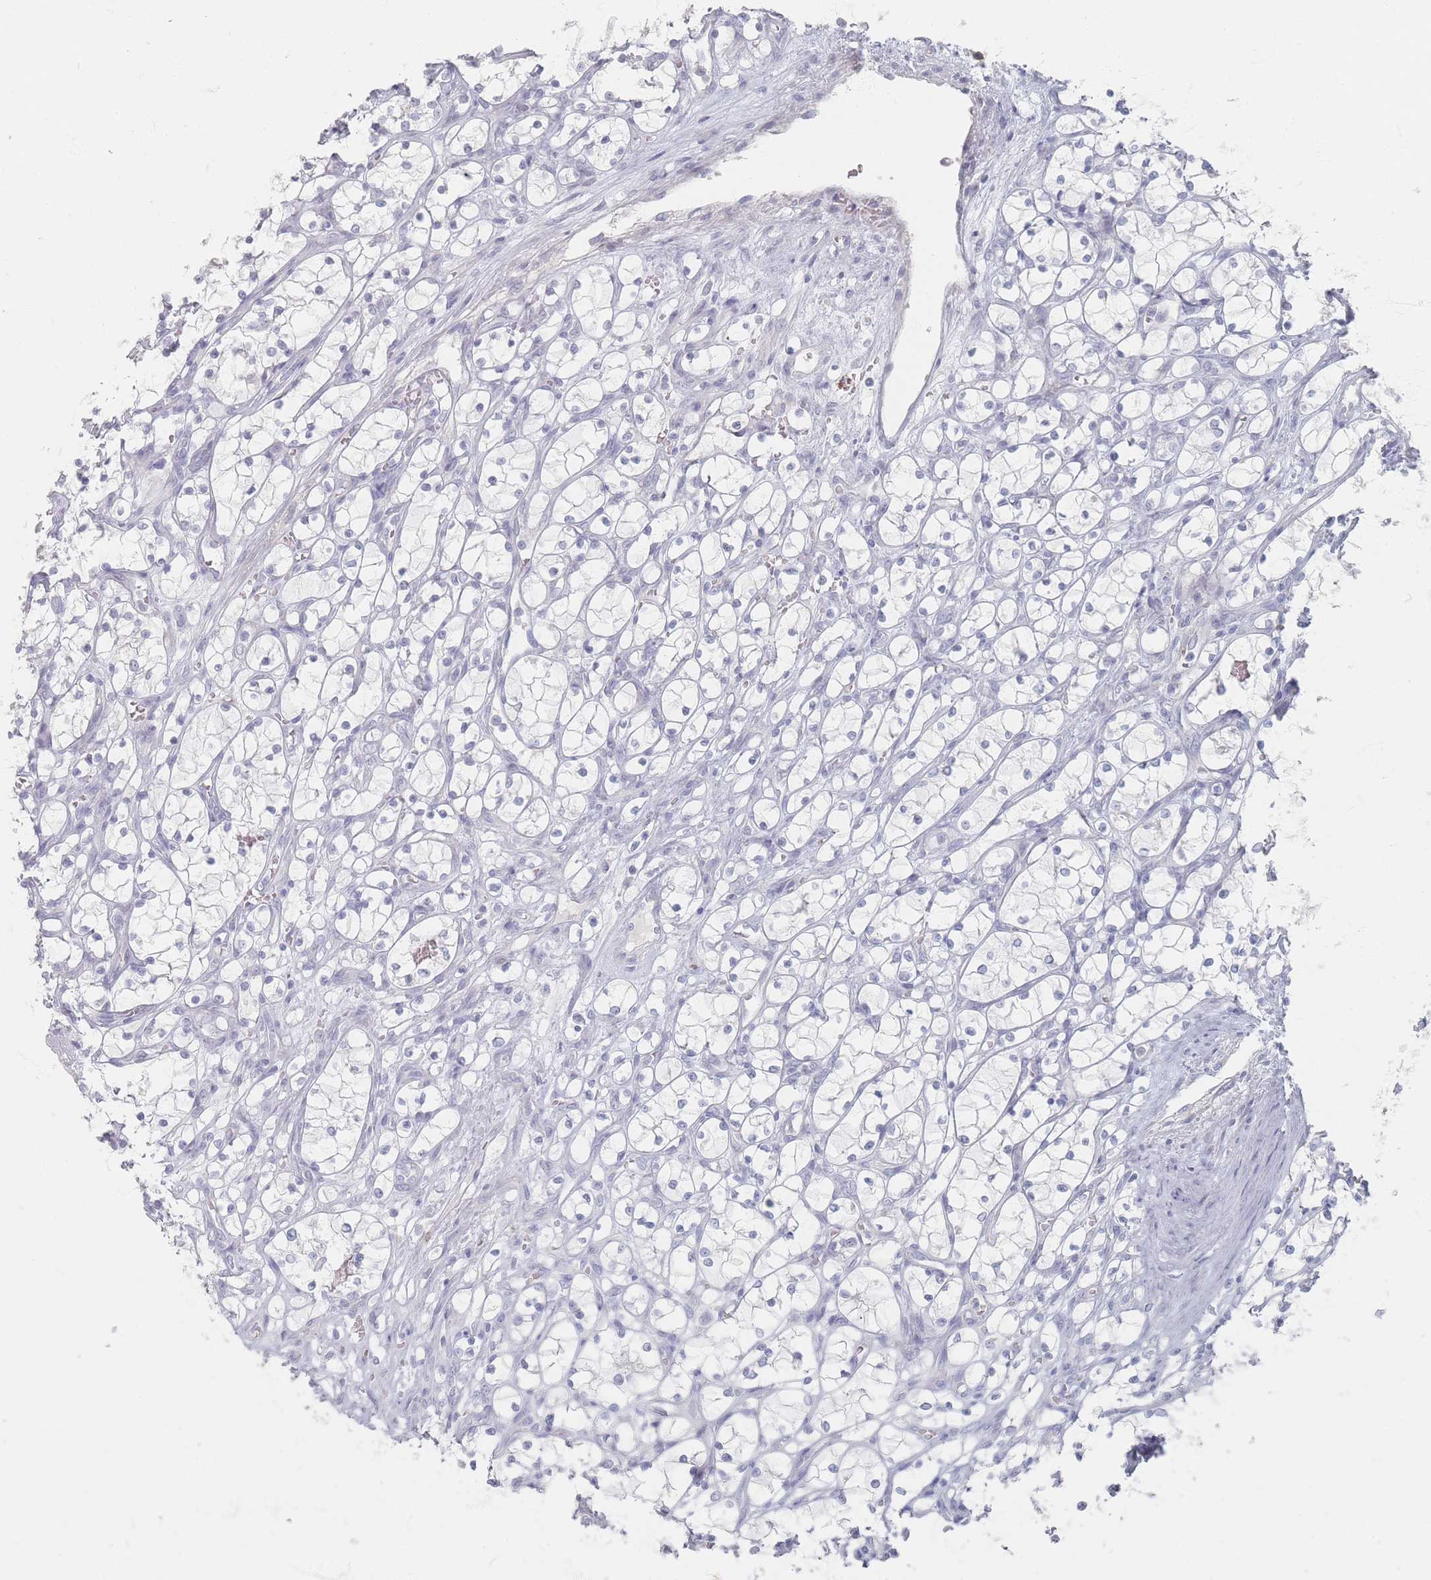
{"staining": {"intensity": "negative", "quantity": "none", "location": "none"}, "tissue": "renal cancer", "cell_type": "Tumor cells", "image_type": "cancer", "snomed": [{"axis": "morphology", "description": "Adenocarcinoma, NOS"}, {"axis": "topography", "description": "Kidney"}], "caption": "This is a image of IHC staining of renal cancer (adenocarcinoma), which shows no expression in tumor cells.", "gene": "CD37", "patient": {"sex": "female", "age": 69}}